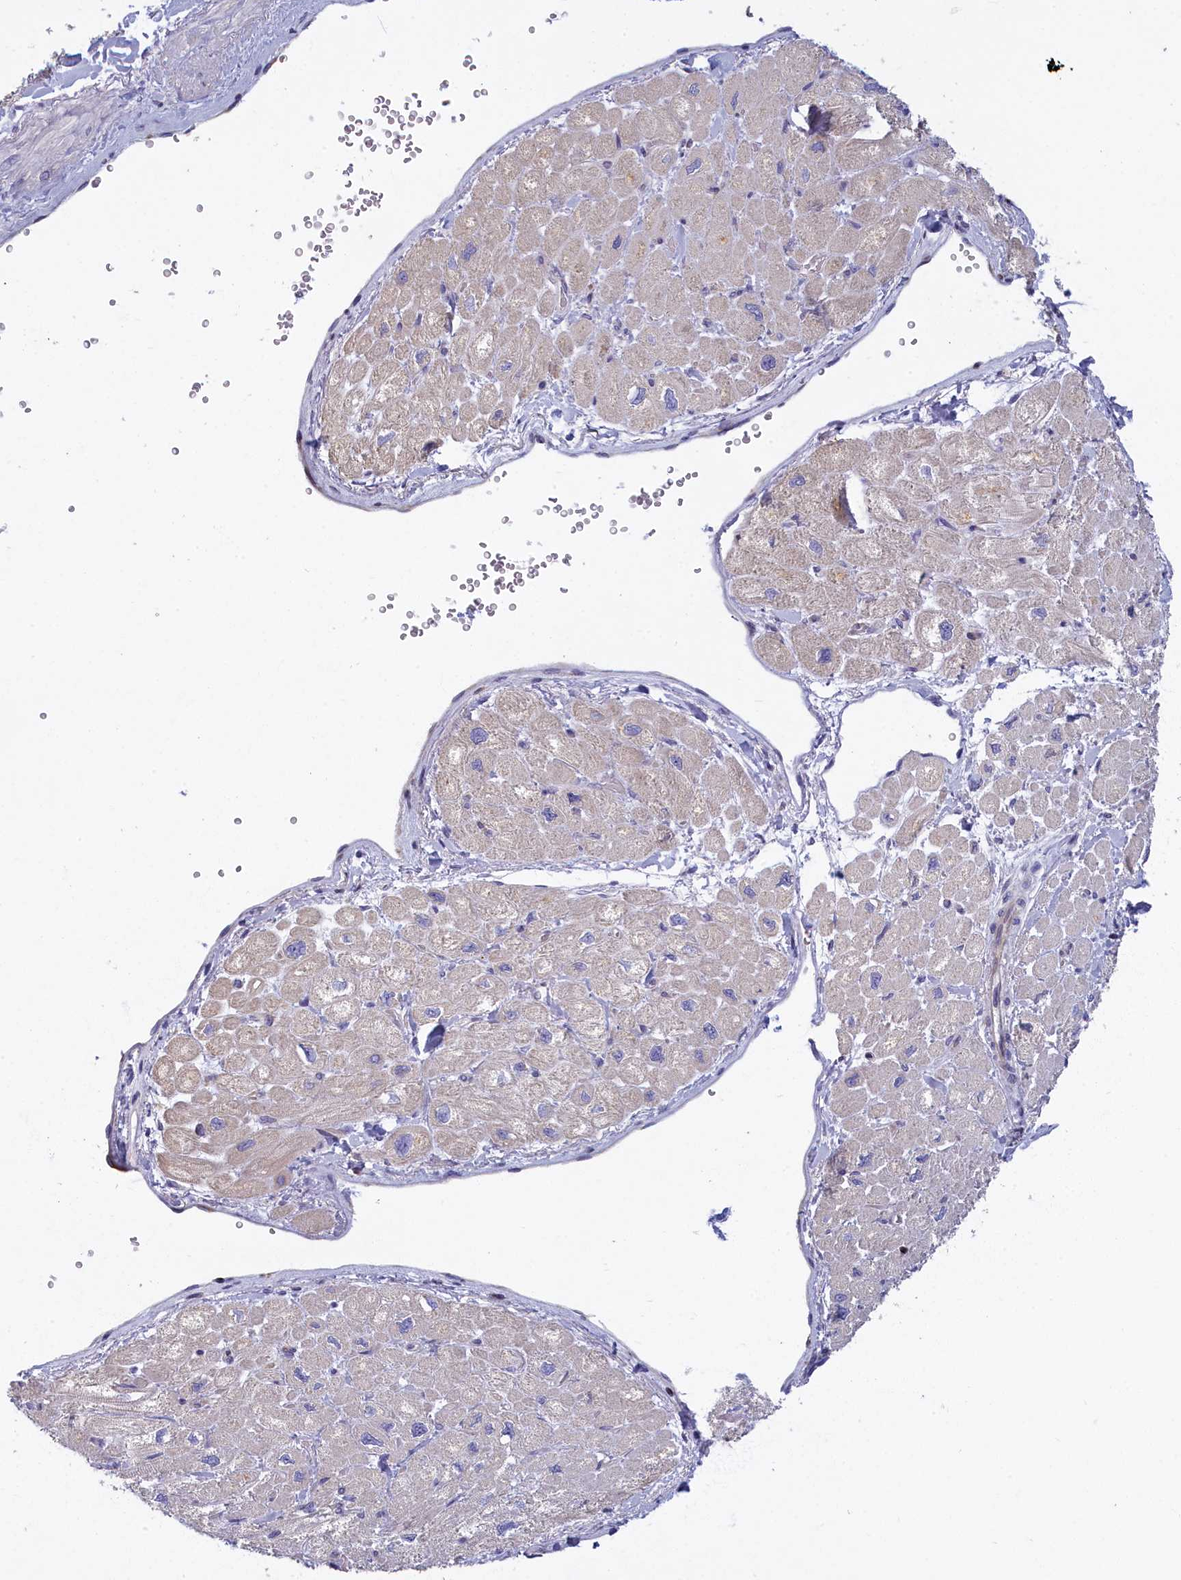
{"staining": {"intensity": "negative", "quantity": "none", "location": "none"}, "tissue": "heart muscle", "cell_type": "Cardiomyocytes", "image_type": "normal", "snomed": [{"axis": "morphology", "description": "Normal tissue, NOS"}, {"axis": "topography", "description": "Heart"}], "caption": "Immunohistochemistry (IHC) image of normal heart muscle: heart muscle stained with DAB shows no significant protein staining in cardiomyocytes. (Brightfield microscopy of DAB immunohistochemistry at high magnification).", "gene": "NOL10", "patient": {"sex": "male", "age": 65}}